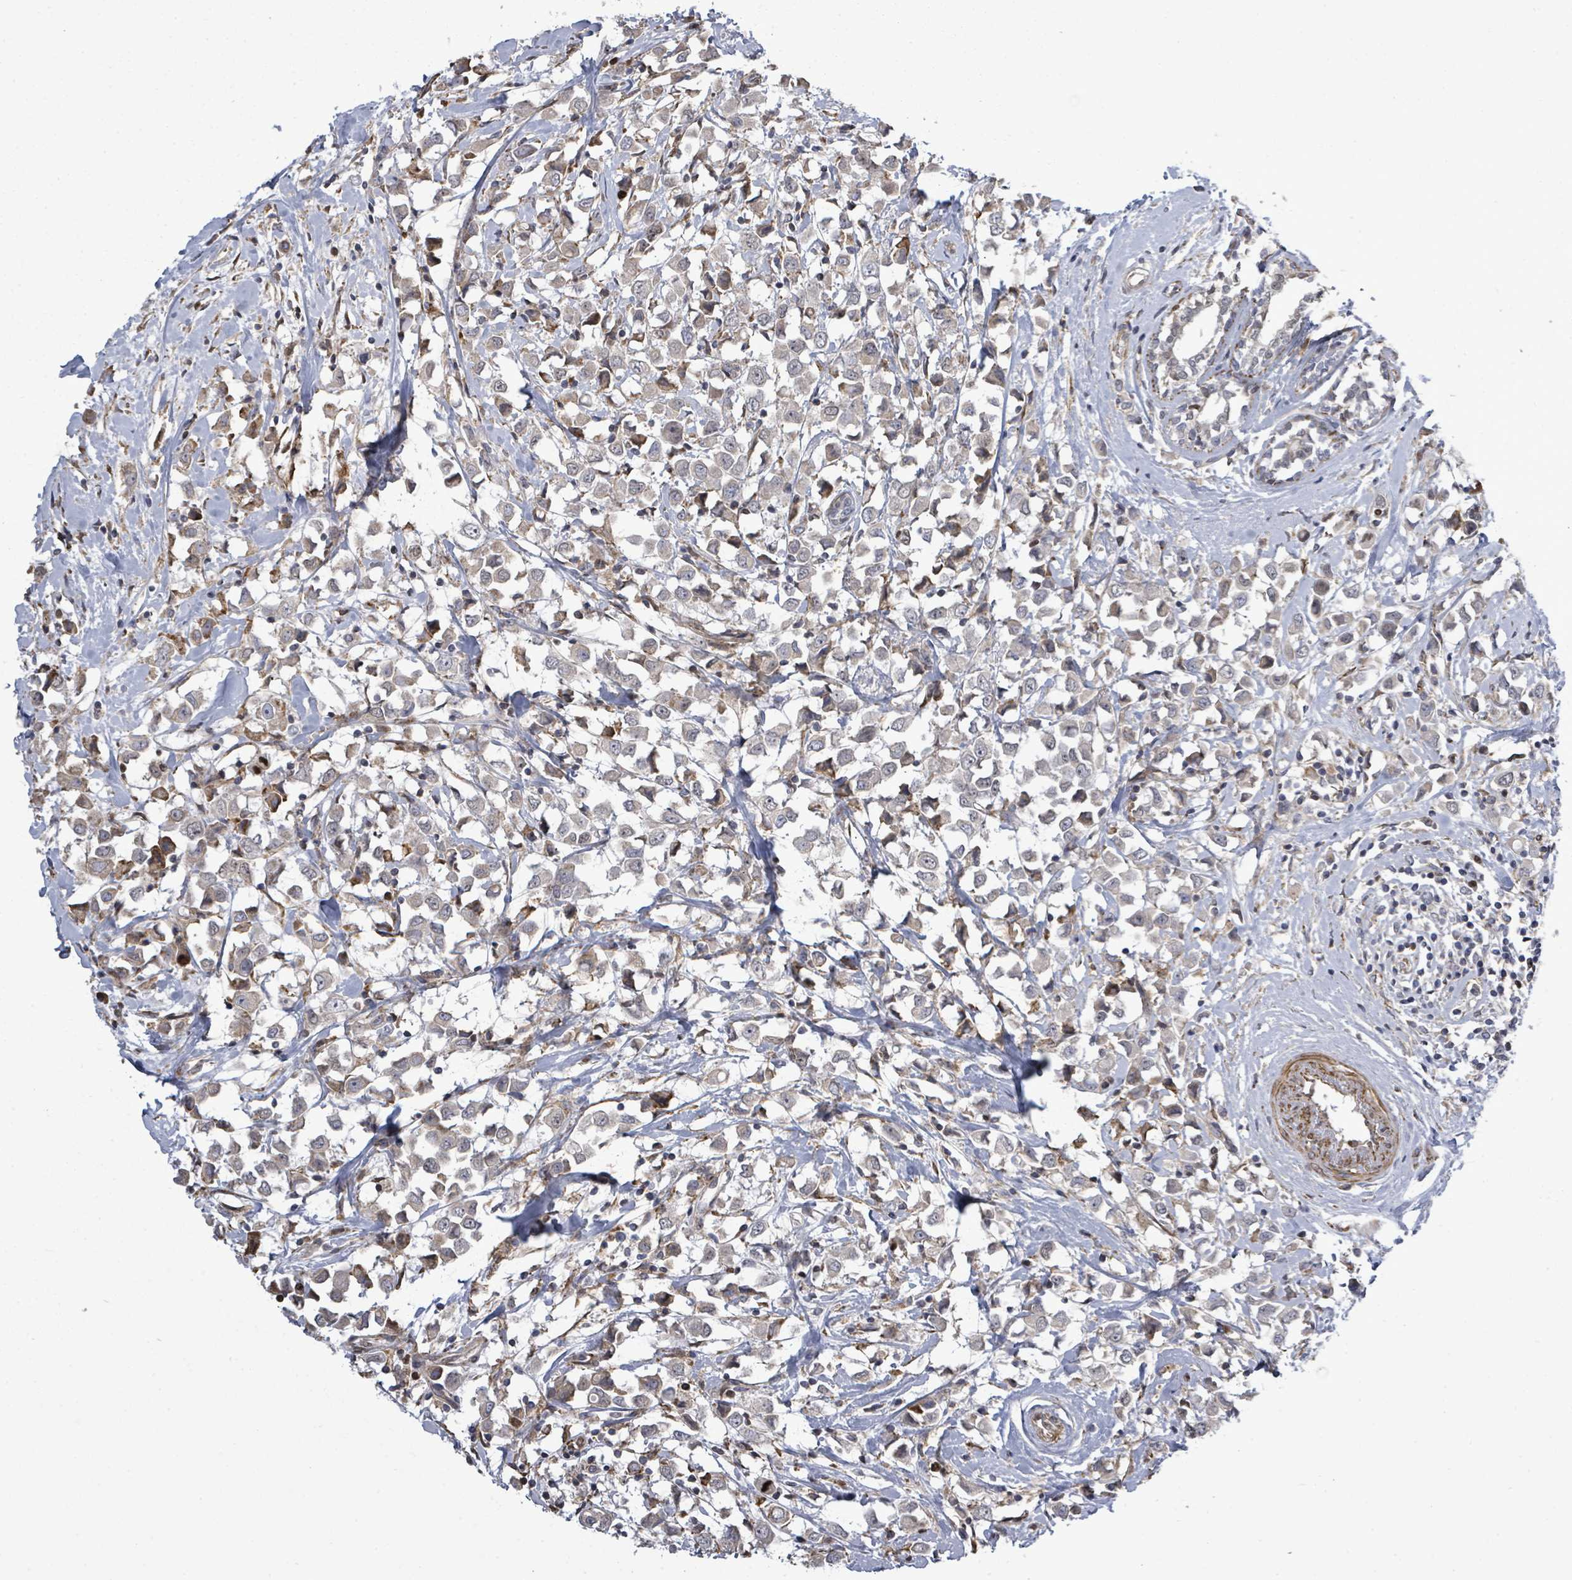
{"staining": {"intensity": "moderate", "quantity": "<25%", "location": "cytoplasmic/membranous"}, "tissue": "breast cancer", "cell_type": "Tumor cells", "image_type": "cancer", "snomed": [{"axis": "morphology", "description": "Duct carcinoma"}, {"axis": "topography", "description": "Breast"}], "caption": "Moderate cytoplasmic/membranous positivity is identified in approximately <25% of tumor cells in breast cancer.", "gene": "PAPSS1", "patient": {"sex": "female", "age": 61}}